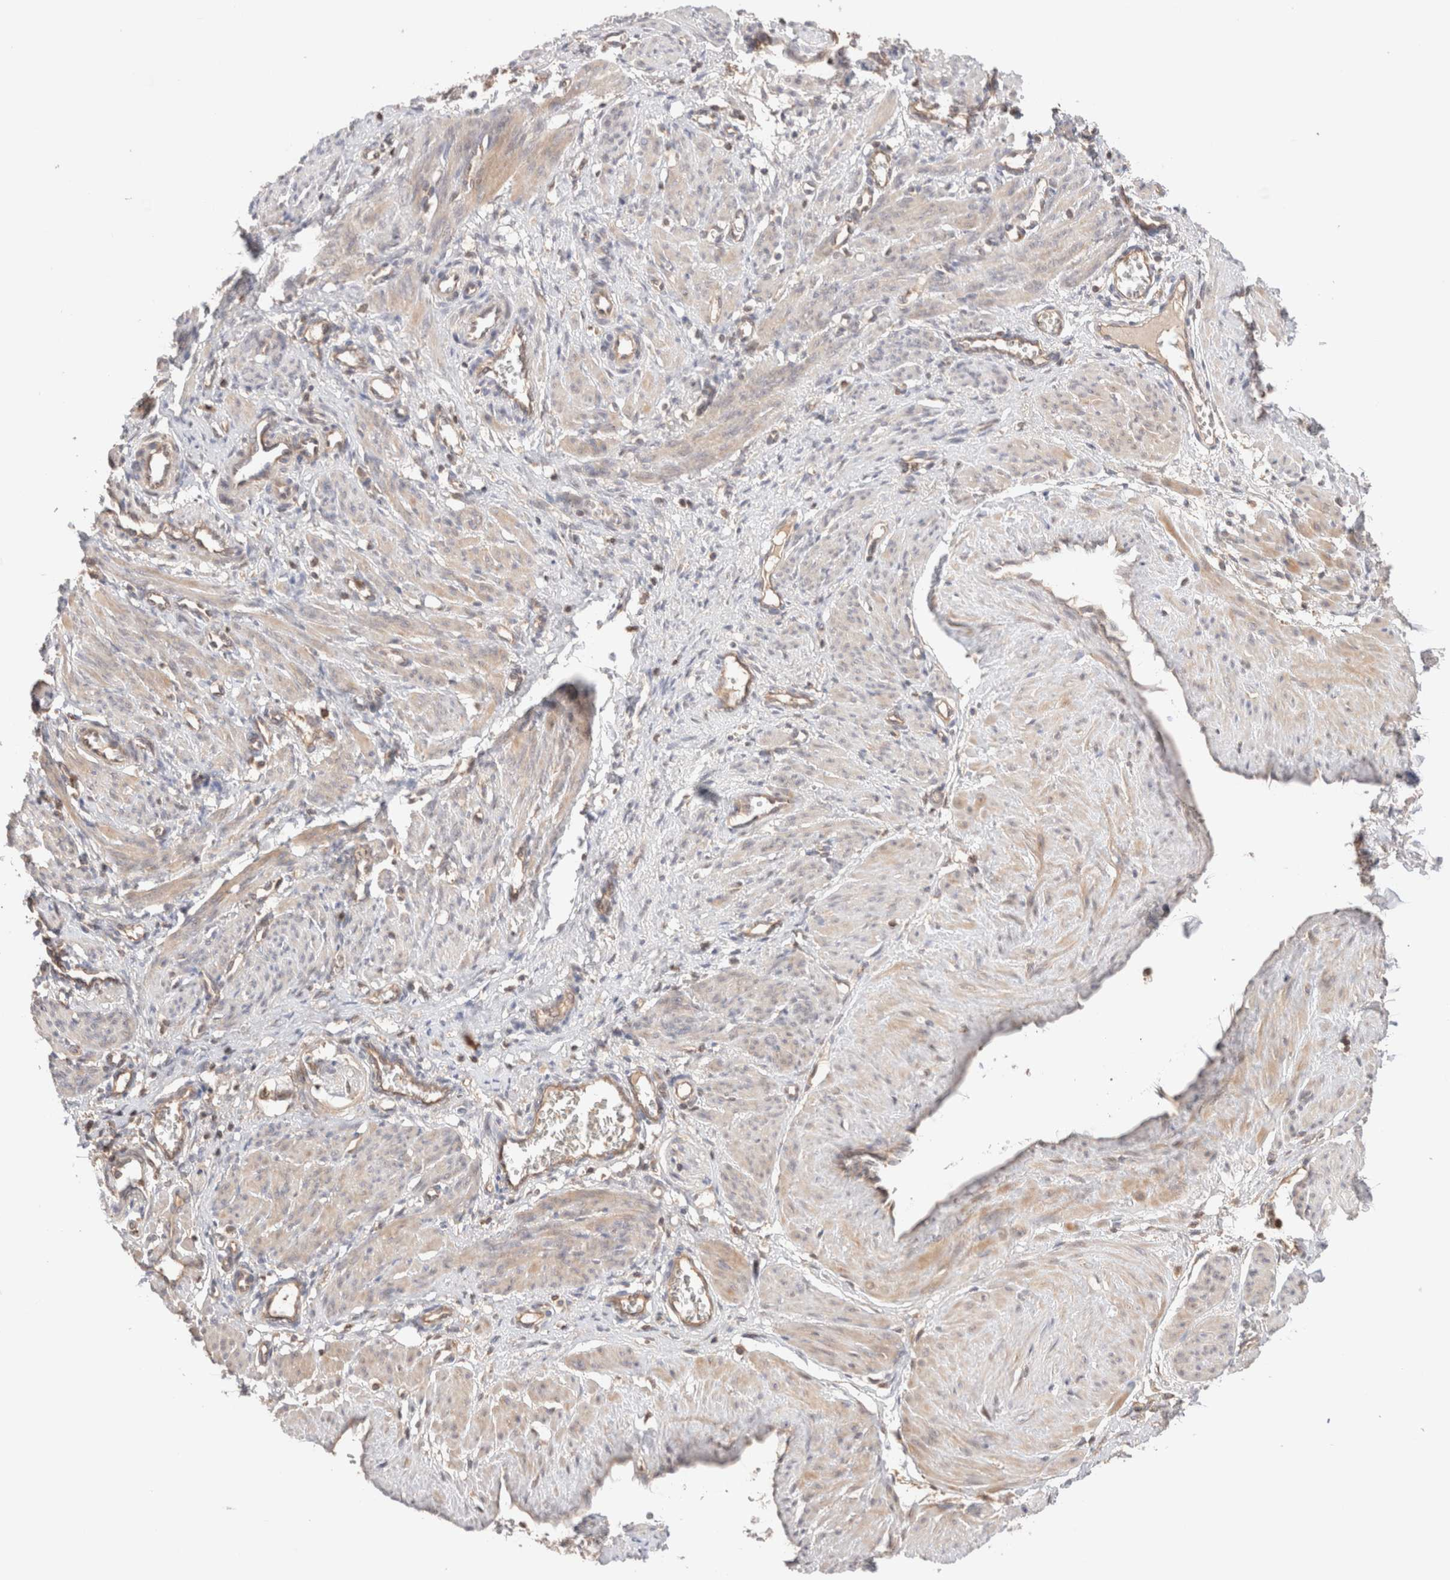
{"staining": {"intensity": "weak", "quantity": "25%-75%", "location": "cytoplasmic/membranous"}, "tissue": "smooth muscle", "cell_type": "Smooth muscle cells", "image_type": "normal", "snomed": [{"axis": "morphology", "description": "Normal tissue, NOS"}, {"axis": "topography", "description": "Endometrium"}], "caption": "High-magnification brightfield microscopy of unremarkable smooth muscle stained with DAB (brown) and counterstained with hematoxylin (blue). smooth muscle cells exhibit weak cytoplasmic/membranous positivity is seen in approximately25%-75% of cells.", "gene": "SIKE1", "patient": {"sex": "female", "age": 33}}